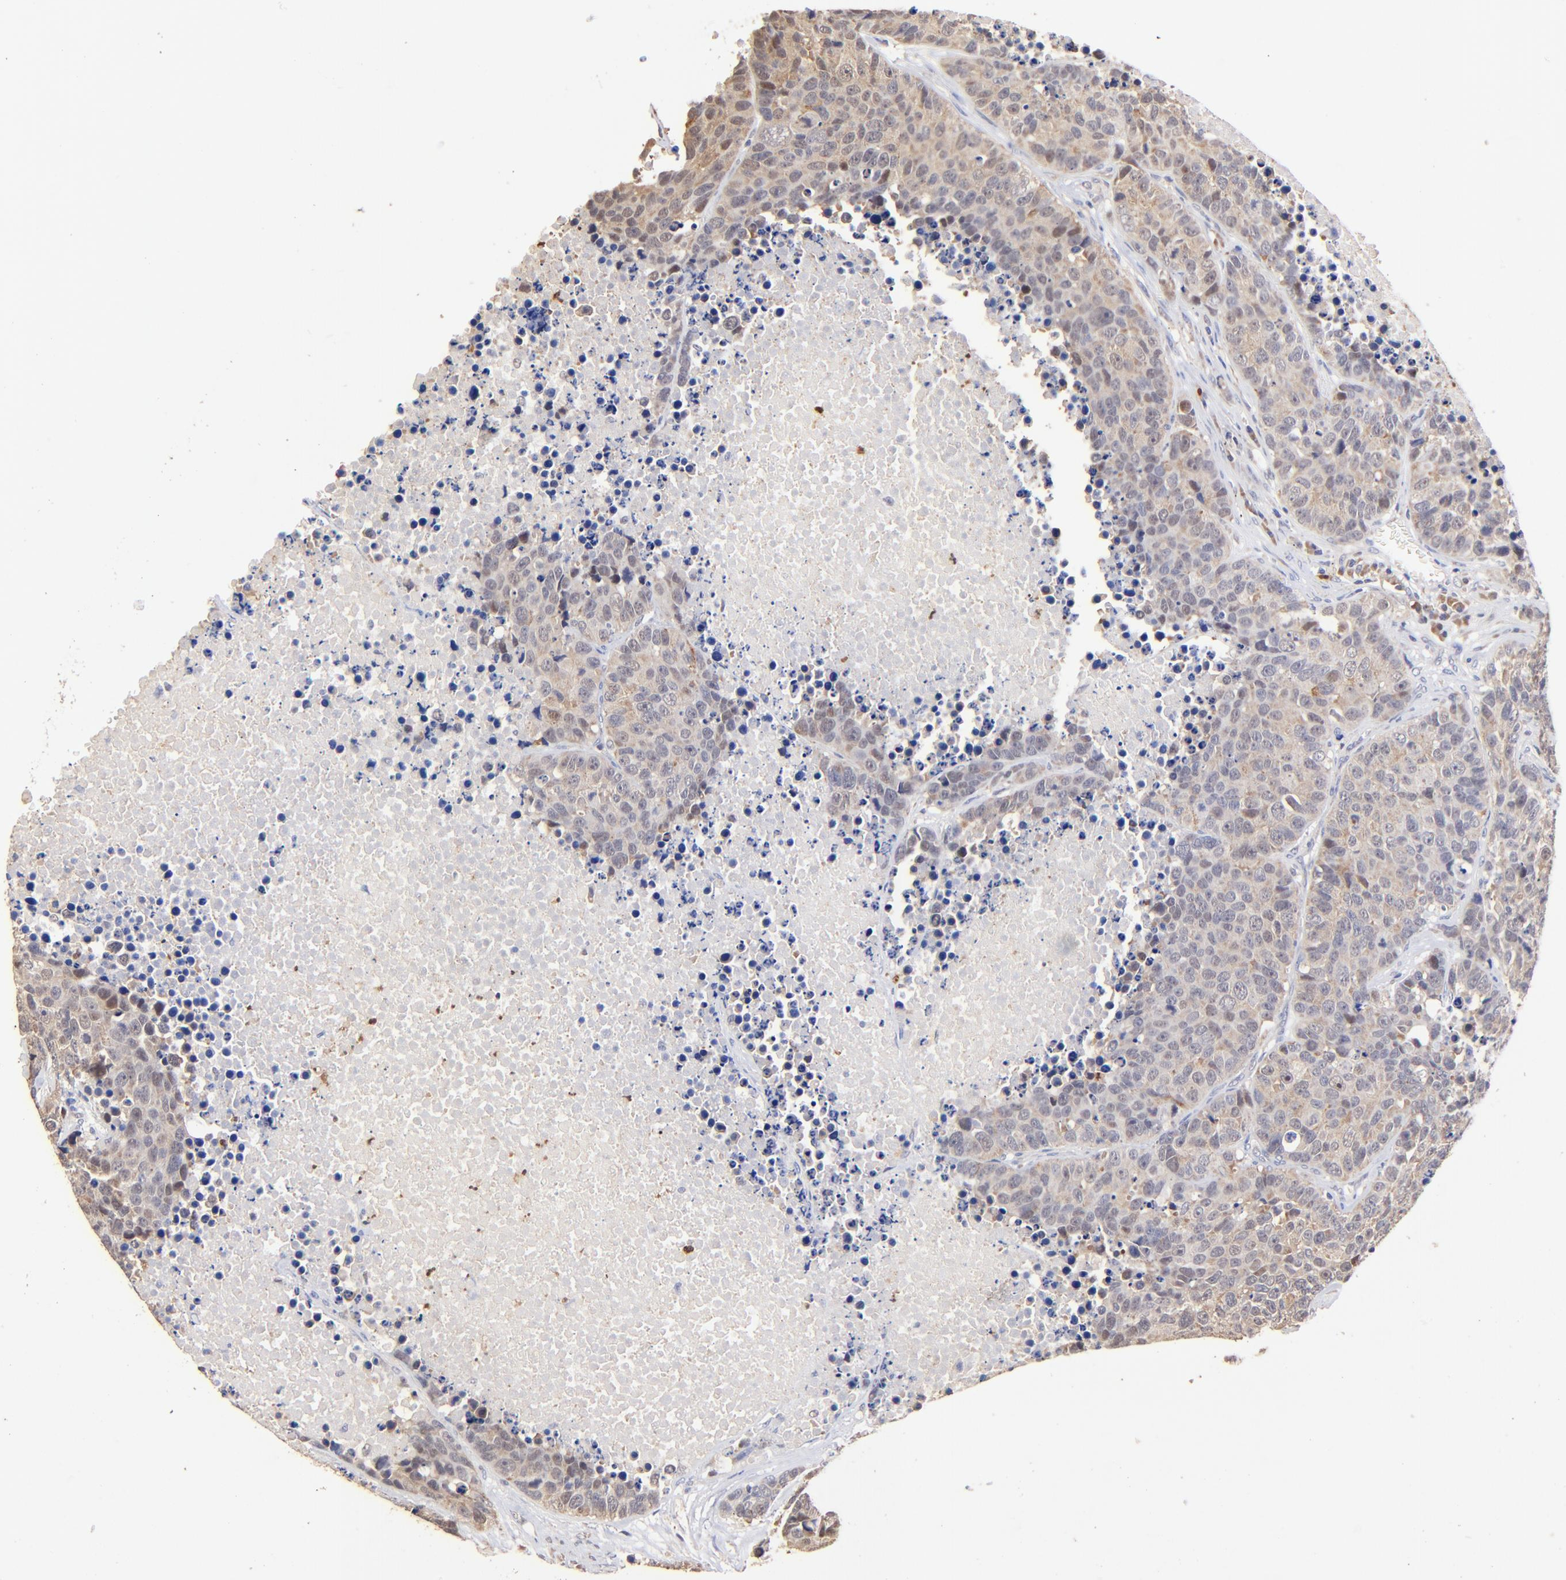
{"staining": {"intensity": "moderate", "quantity": ">75%", "location": "cytoplasmic/membranous"}, "tissue": "carcinoid", "cell_type": "Tumor cells", "image_type": "cancer", "snomed": [{"axis": "morphology", "description": "Carcinoid, malignant, NOS"}, {"axis": "topography", "description": "Lung"}], "caption": "DAB (3,3'-diaminobenzidine) immunohistochemical staining of malignant carcinoid exhibits moderate cytoplasmic/membranous protein positivity in approximately >75% of tumor cells.", "gene": "BBOF1", "patient": {"sex": "male", "age": 60}}